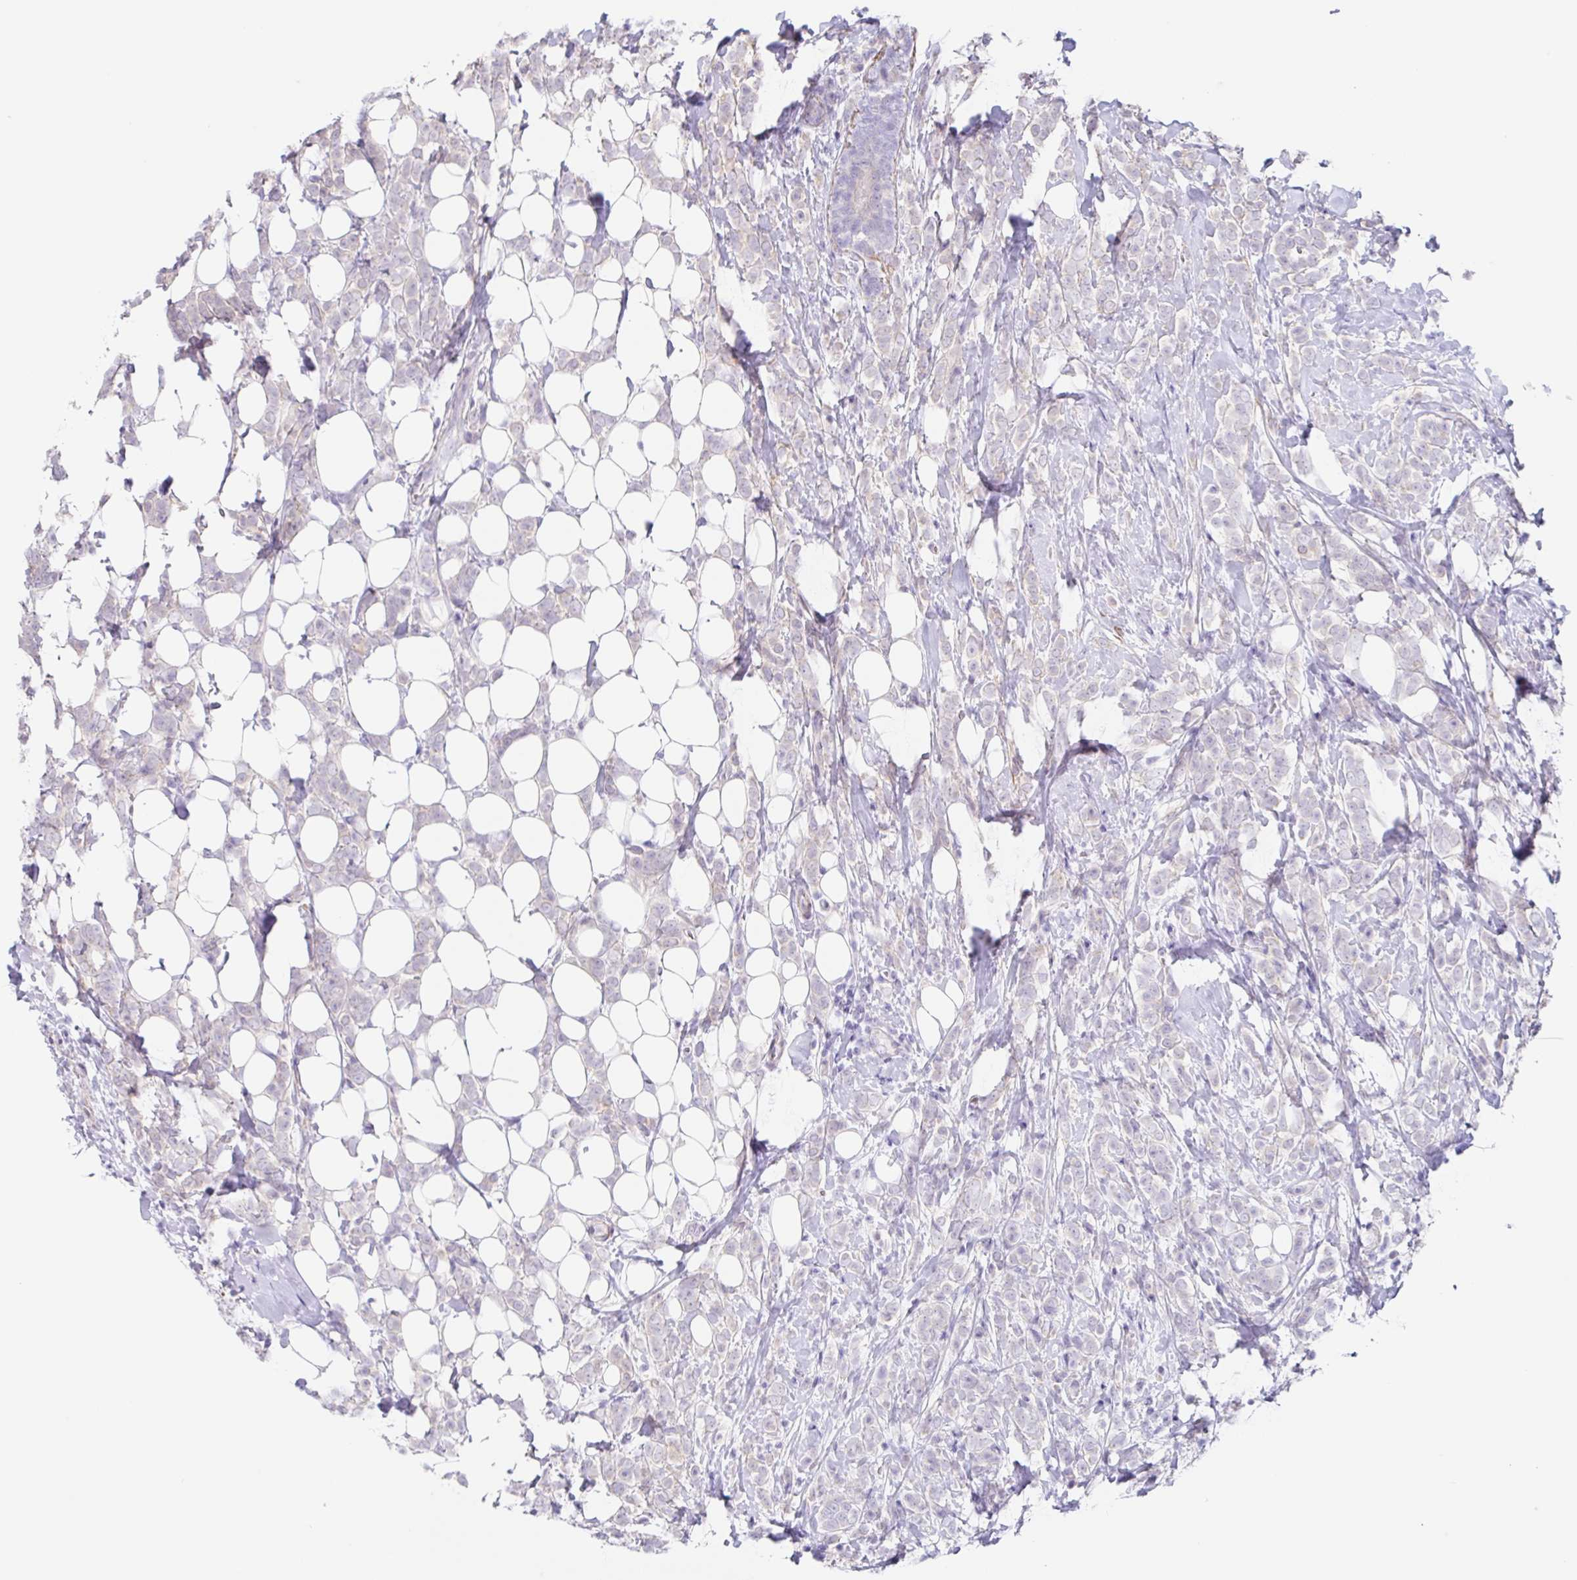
{"staining": {"intensity": "negative", "quantity": "none", "location": "none"}, "tissue": "breast cancer", "cell_type": "Tumor cells", "image_type": "cancer", "snomed": [{"axis": "morphology", "description": "Lobular carcinoma"}, {"axis": "topography", "description": "Breast"}], "caption": "This is an immunohistochemistry micrograph of breast cancer. There is no positivity in tumor cells.", "gene": "DCAF17", "patient": {"sex": "female", "age": 49}}